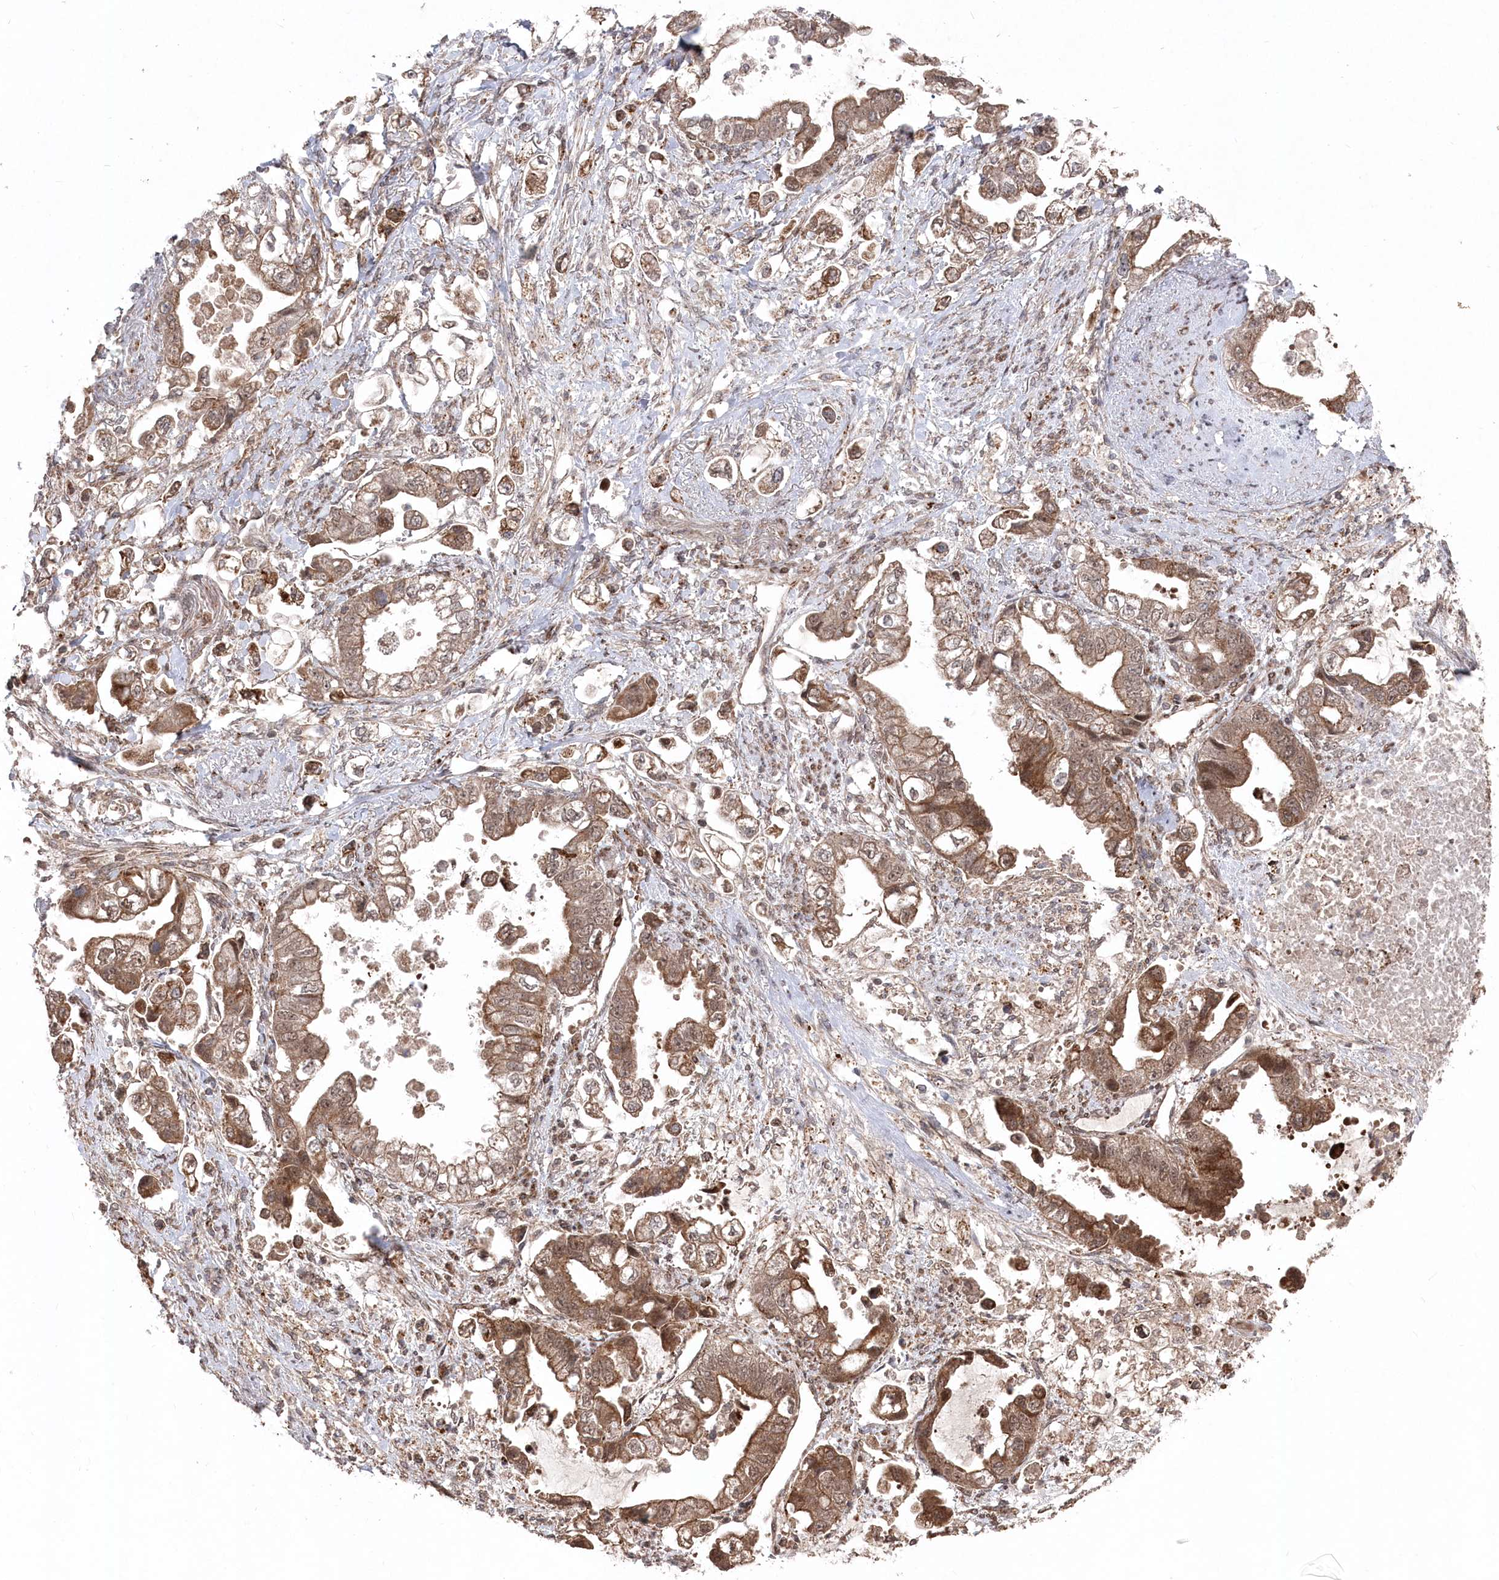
{"staining": {"intensity": "moderate", "quantity": ">75%", "location": "cytoplasmic/membranous,nuclear"}, "tissue": "stomach cancer", "cell_type": "Tumor cells", "image_type": "cancer", "snomed": [{"axis": "morphology", "description": "Adenocarcinoma, NOS"}, {"axis": "topography", "description": "Stomach"}], "caption": "Protein staining of stomach cancer (adenocarcinoma) tissue demonstrates moderate cytoplasmic/membranous and nuclear staining in approximately >75% of tumor cells.", "gene": "POLR3A", "patient": {"sex": "male", "age": 62}}